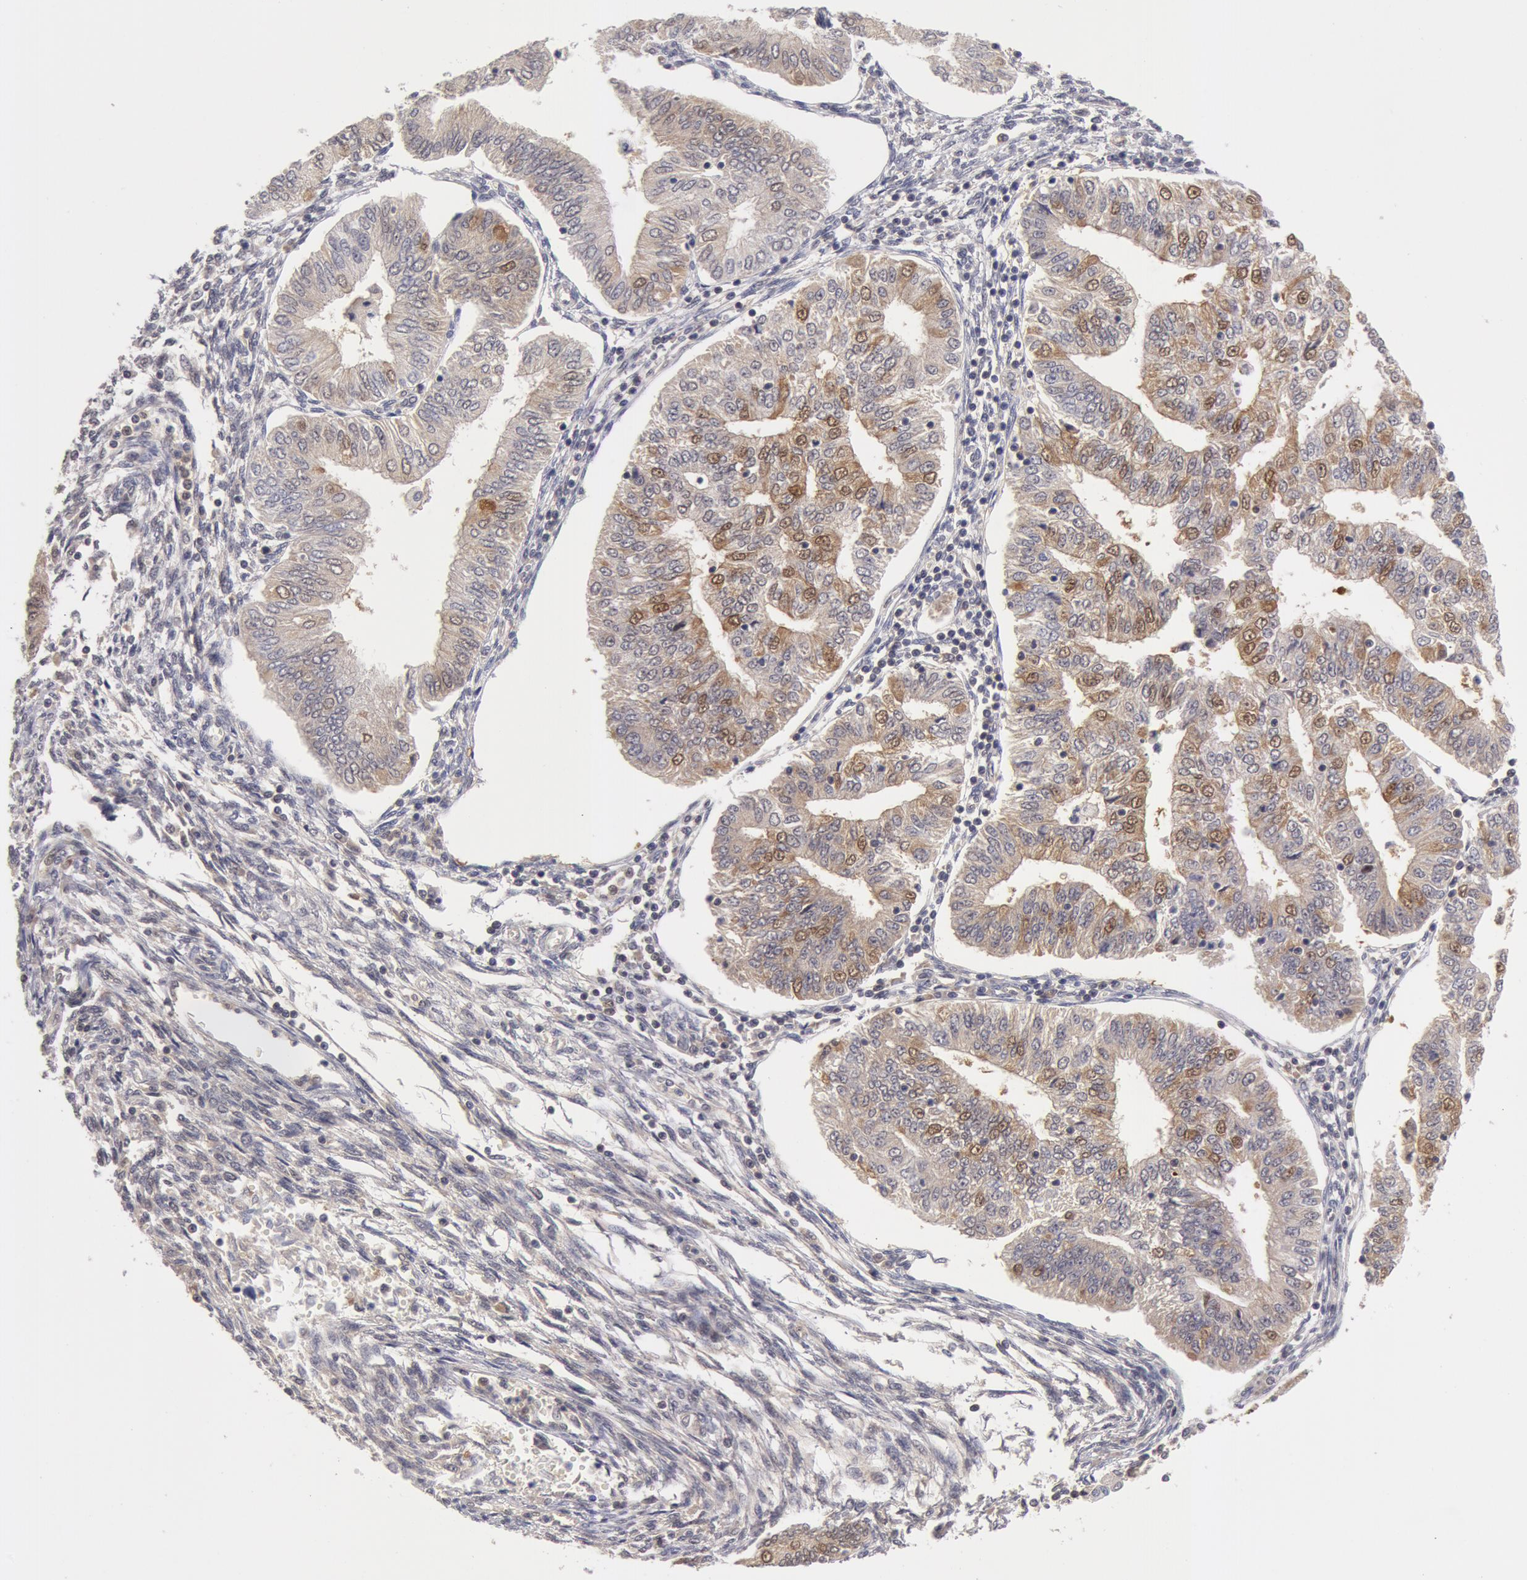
{"staining": {"intensity": "weak", "quantity": "<25%", "location": "cytoplasmic/membranous,nuclear"}, "tissue": "endometrial cancer", "cell_type": "Tumor cells", "image_type": "cancer", "snomed": [{"axis": "morphology", "description": "Adenocarcinoma, NOS"}, {"axis": "topography", "description": "Endometrium"}], "caption": "Immunohistochemistry (IHC) micrograph of adenocarcinoma (endometrial) stained for a protein (brown), which displays no expression in tumor cells. The staining was performed using DAB to visualize the protein expression in brown, while the nuclei were stained in blue with hematoxylin (Magnification: 20x).", "gene": "TXNRD1", "patient": {"sex": "female", "age": 51}}